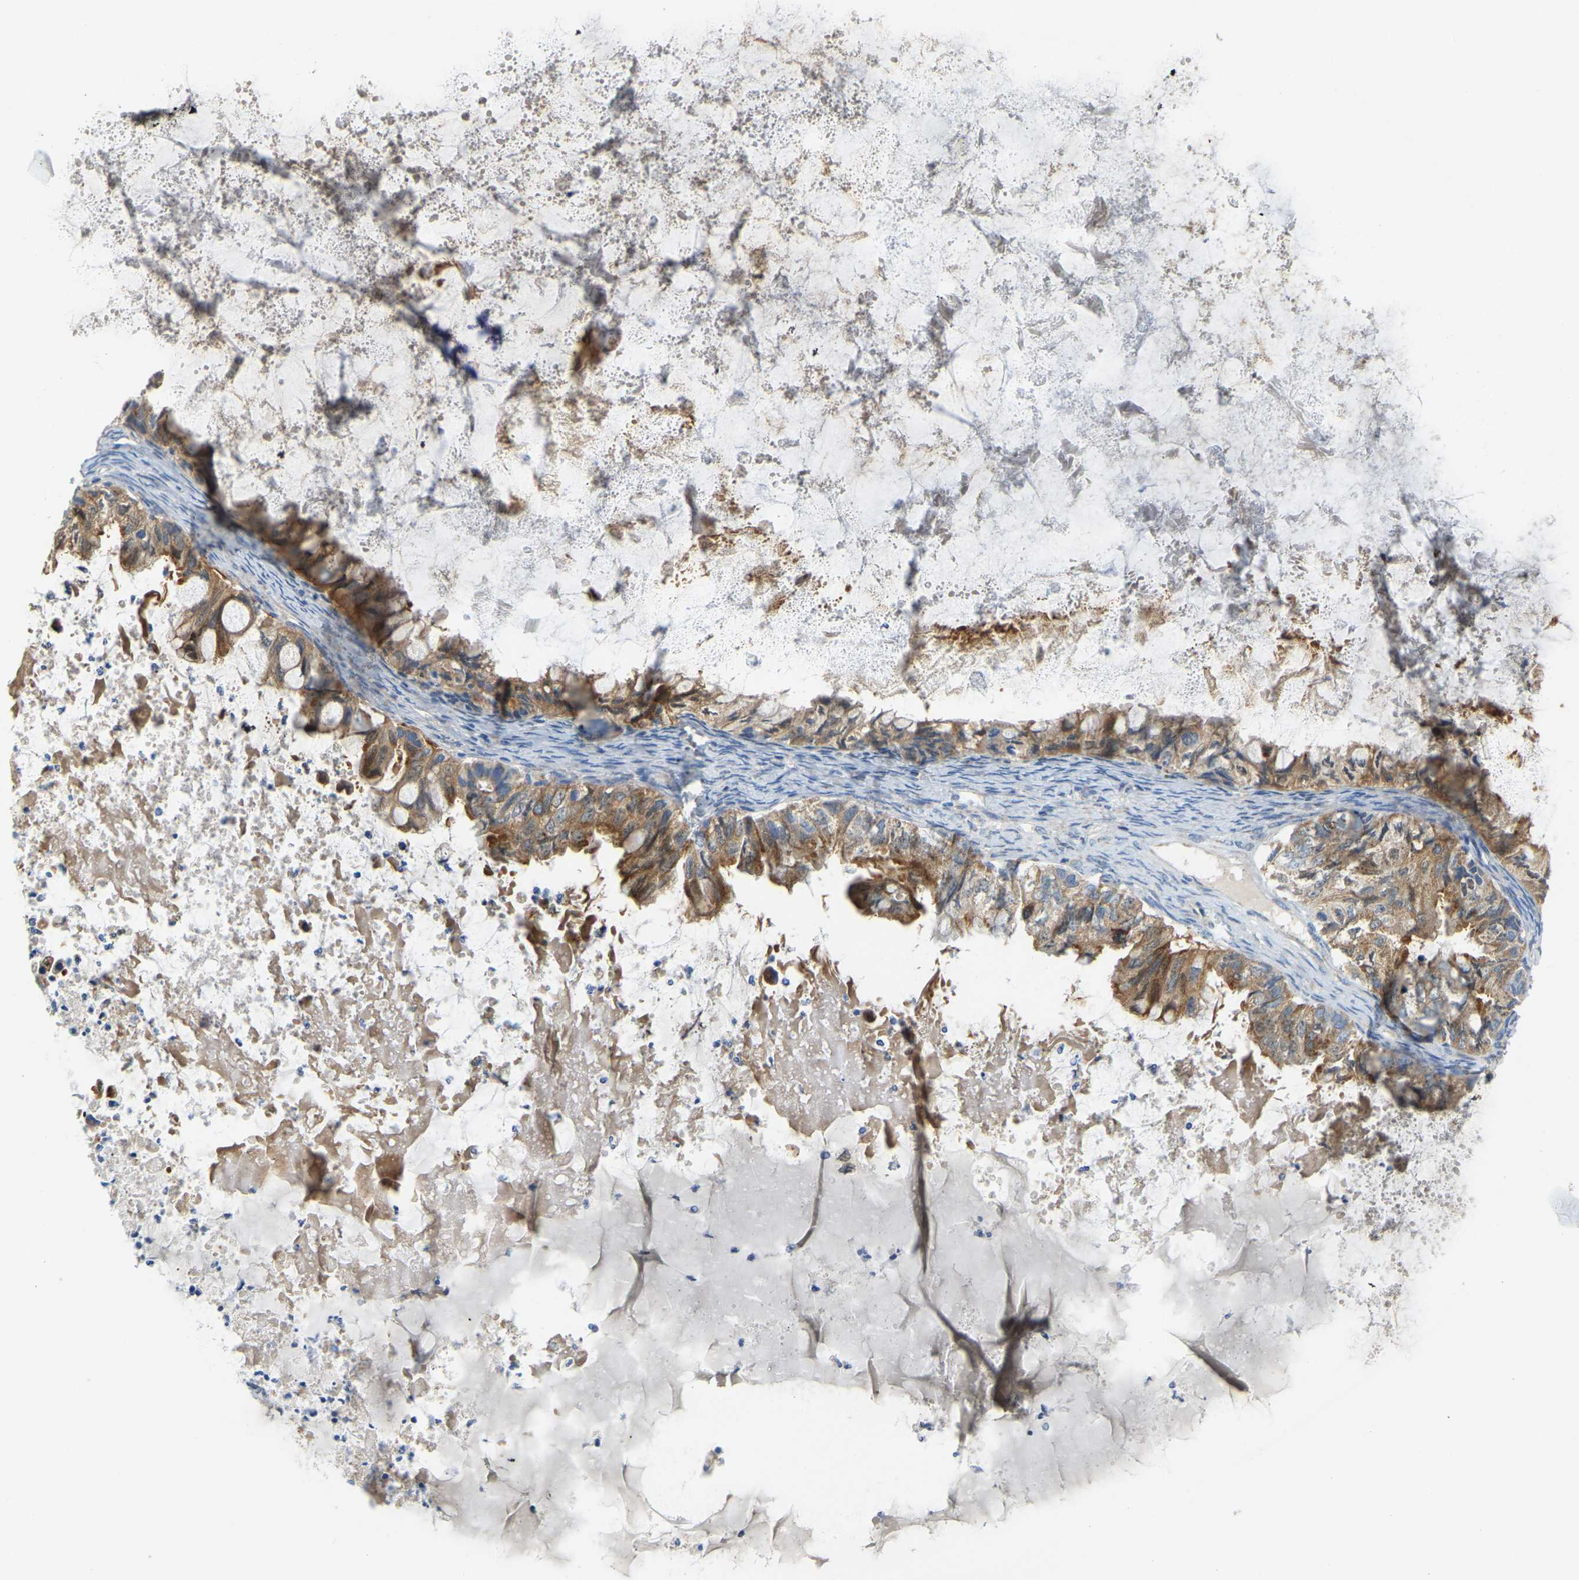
{"staining": {"intensity": "moderate", "quantity": ">75%", "location": "cytoplasmic/membranous"}, "tissue": "ovarian cancer", "cell_type": "Tumor cells", "image_type": "cancer", "snomed": [{"axis": "morphology", "description": "Cystadenocarcinoma, mucinous, NOS"}, {"axis": "topography", "description": "Ovary"}], "caption": "Tumor cells exhibit moderate cytoplasmic/membranous expression in approximately >75% of cells in ovarian cancer (mucinous cystadenocarcinoma).", "gene": "GDA", "patient": {"sex": "female", "age": 80}}